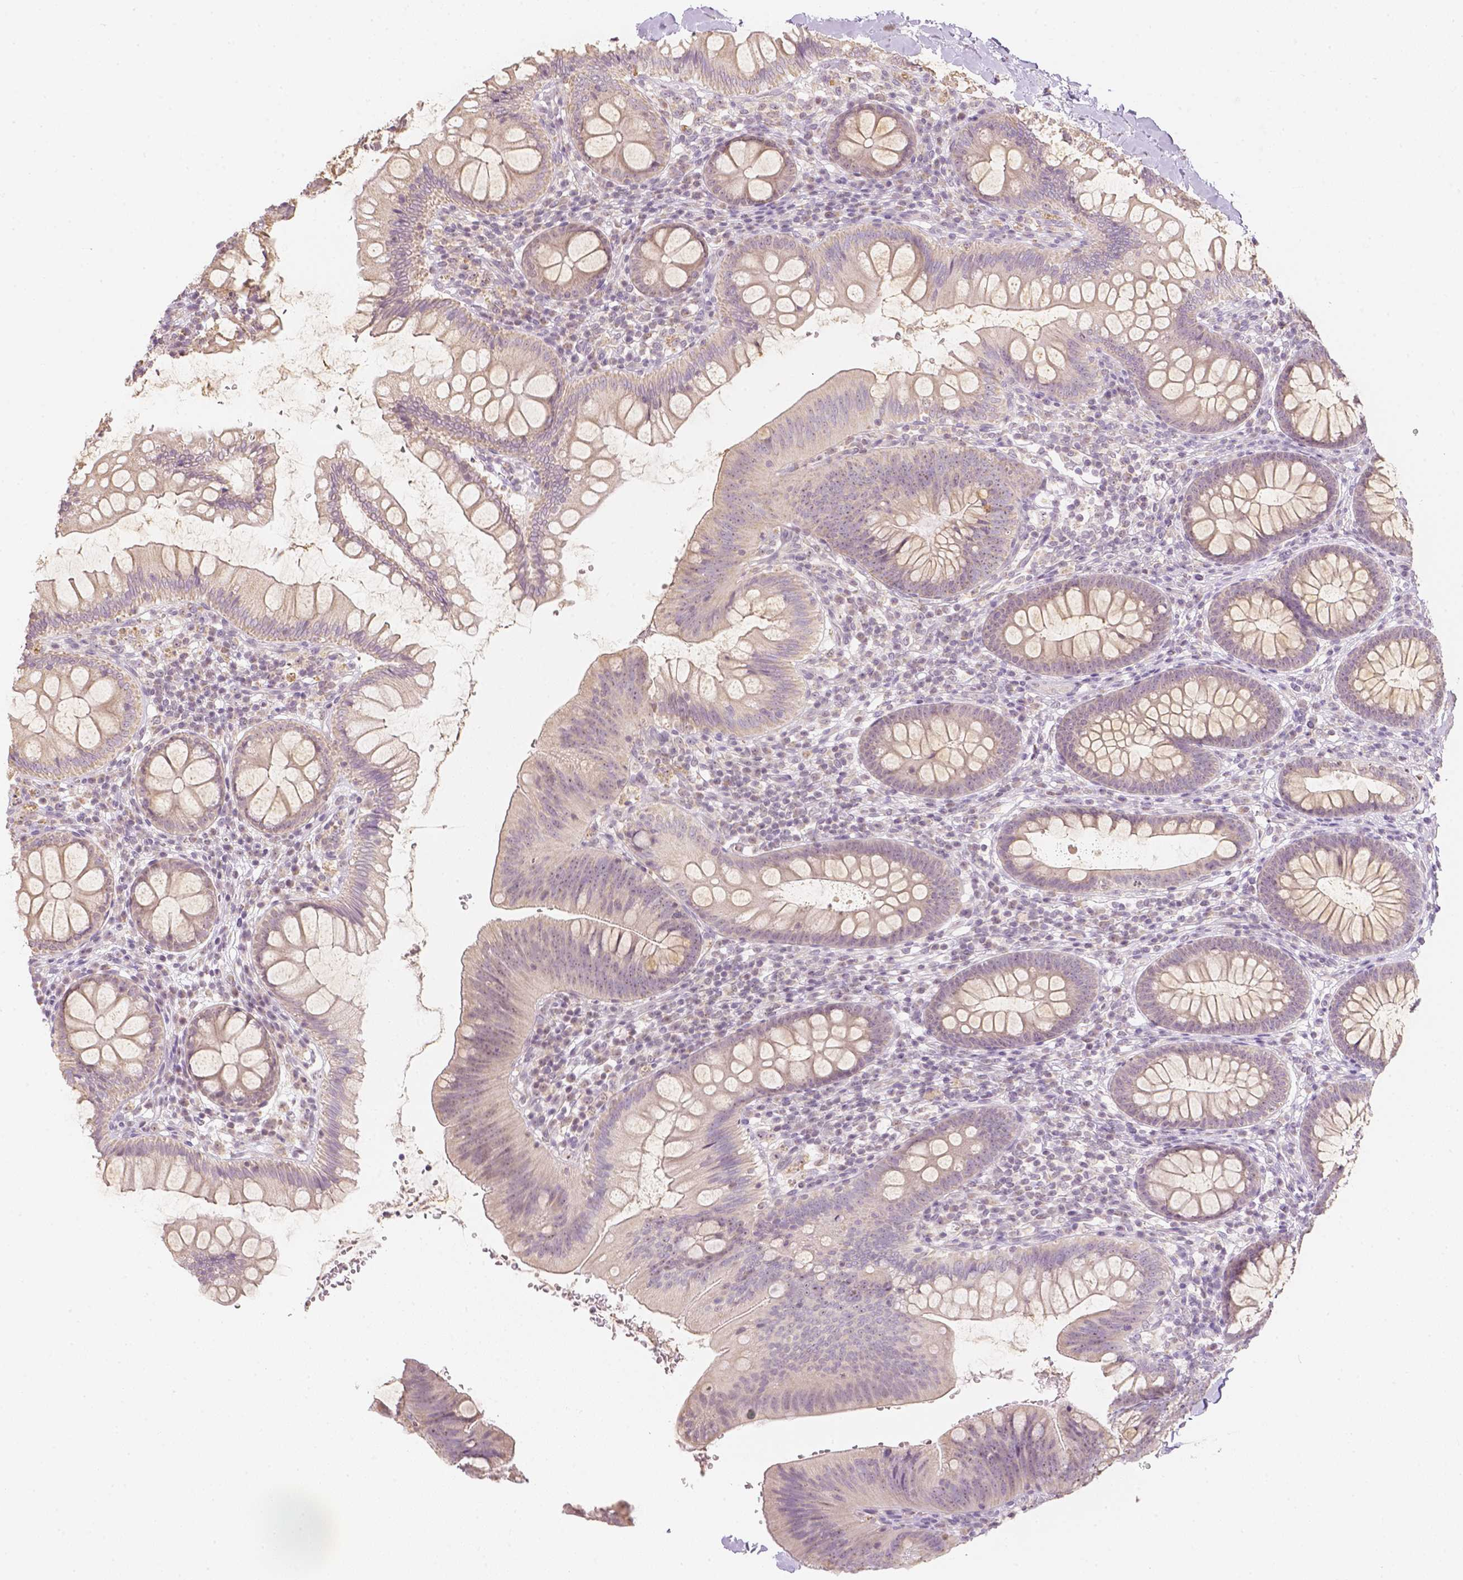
{"staining": {"intensity": "negative", "quantity": "none", "location": "none"}, "tissue": "colon", "cell_type": "Endothelial cells", "image_type": "normal", "snomed": [{"axis": "morphology", "description": "Normal tissue, NOS"}, {"axis": "morphology", "description": "Adenoma, NOS"}, {"axis": "topography", "description": "Soft tissue"}, {"axis": "topography", "description": "Colon"}], "caption": "This is an immunohistochemistry micrograph of normal colon. There is no expression in endothelial cells.", "gene": "NVL", "patient": {"sex": "male", "age": 47}}